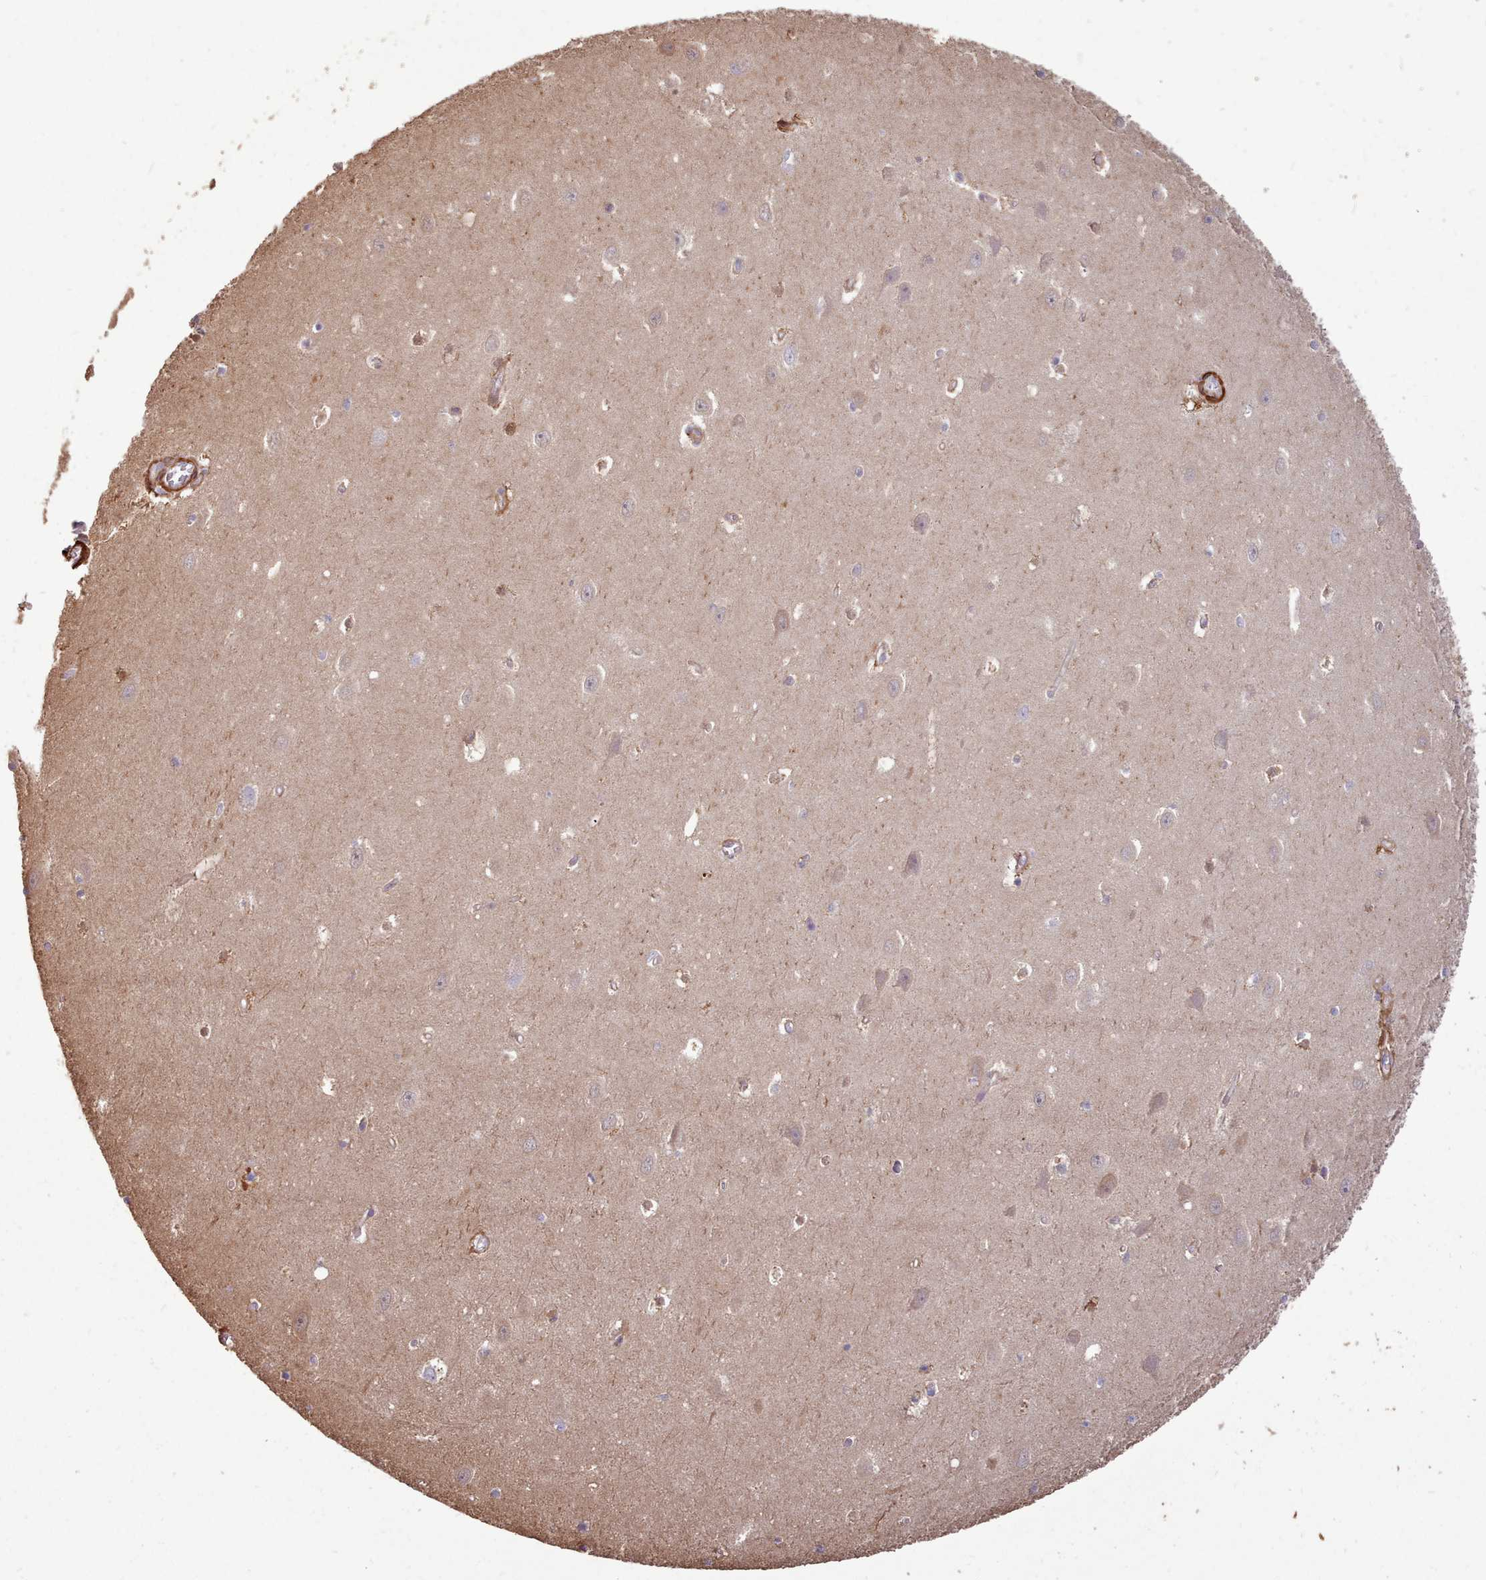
{"staining": {"intensity": "weak", "quantity": "<25%", "location": "cytoplasmic/membranous"}, "tissue": "hippocampus", "cell_type": "Glial cells", "image_type": "normal", "snomed": [{"axis": "morphology", "description": "Normal tissue, NOS"}, {"axis": "topography", "description": "Hippocampus"}], "caption": "An IHC micrograph of normal hippocampus is shown. There is no staining in glial cells of hippocampus.", "gene": "NLRC4", "patient": {"sex": "female", "age": 64}}